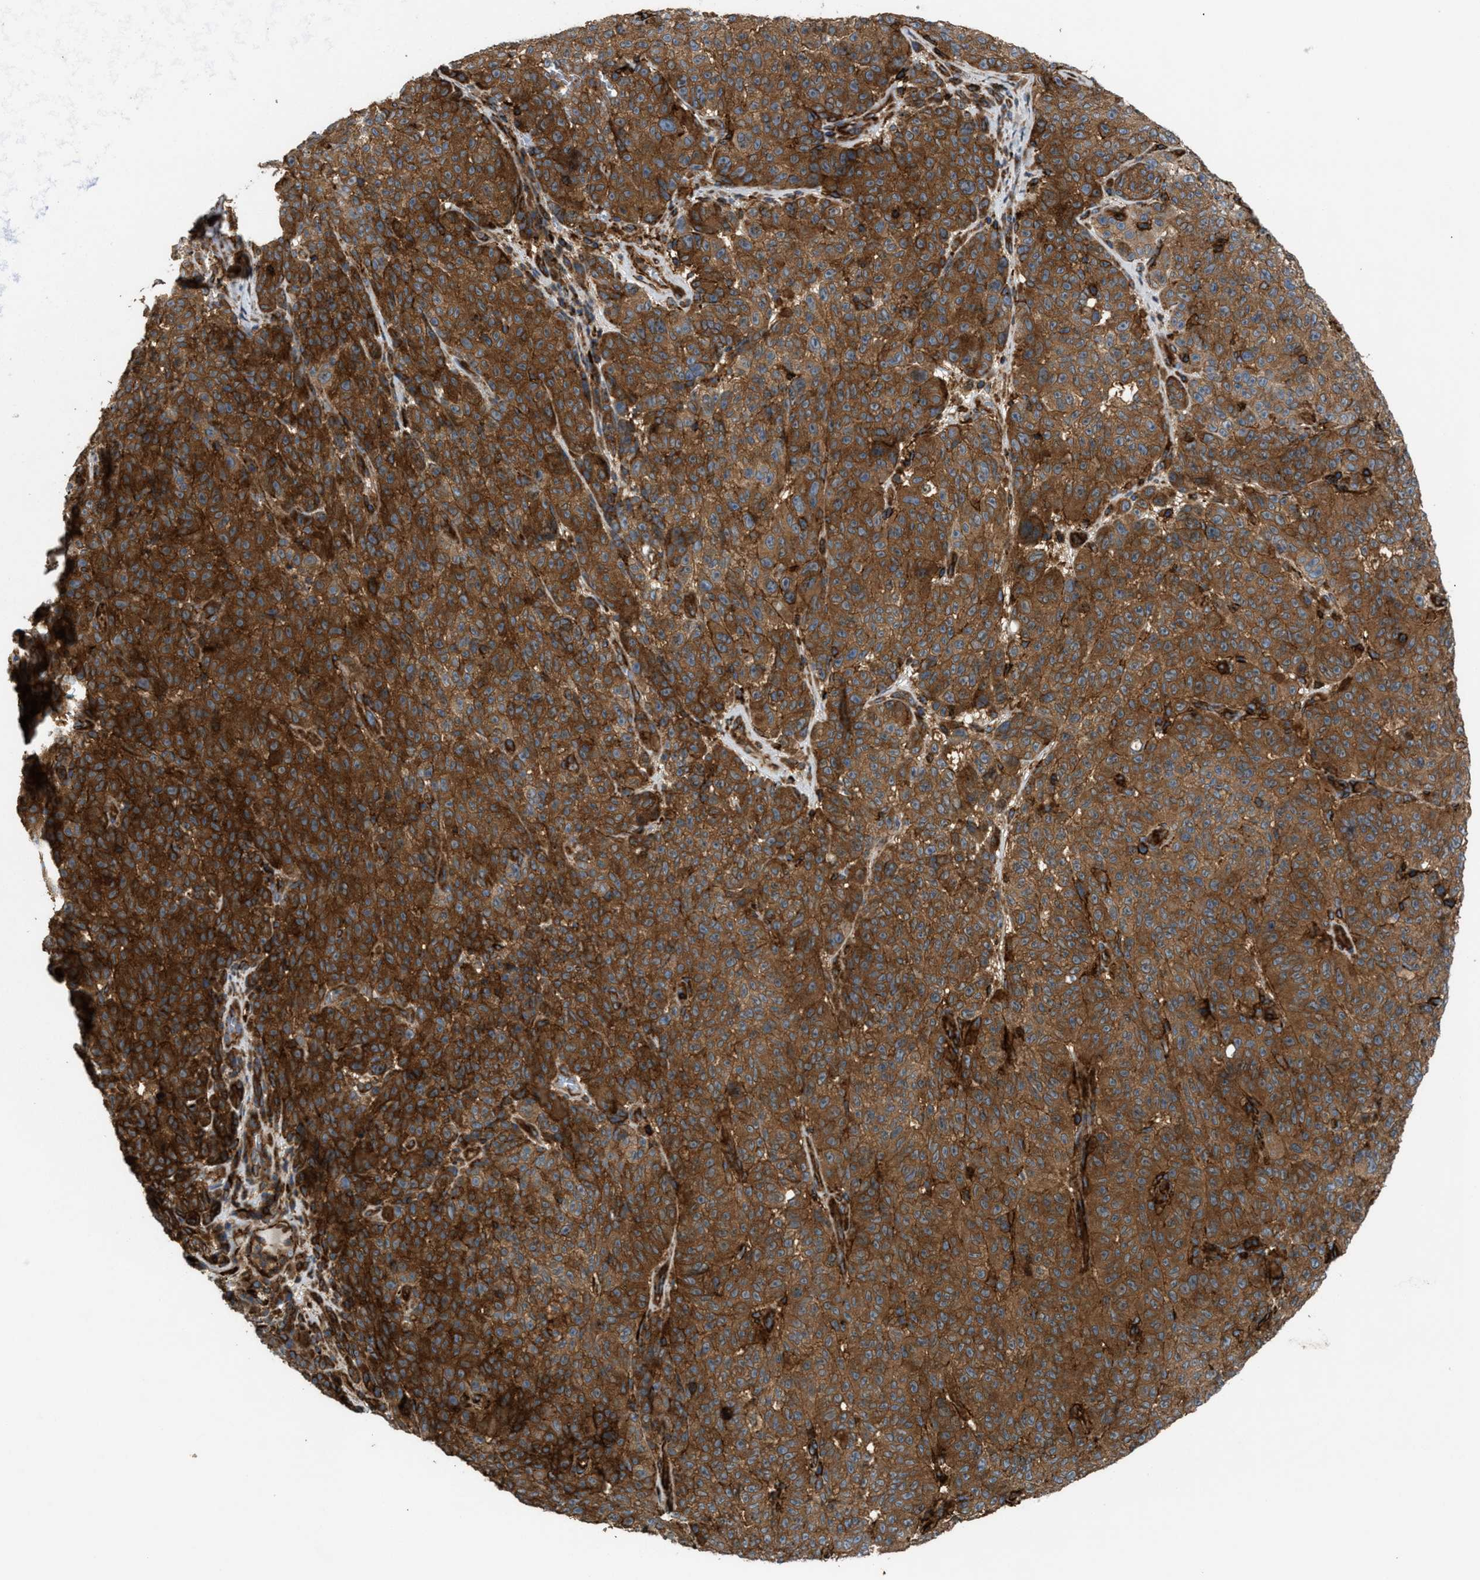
{"staining": {"intensity": "moderate", "quantity": ">75%", "location": "cytoplasmic/membranous"}, "tissue": "melanoma", "cell_type": "Tumor cells", "image_type": "cancer", "snomed": [{"axis": "morphology", "description": "Malignant melanoma, NOS"}, {"axis": "topography", "description": "Skin"}], "caption": "Brown immunohistochemical staining in human malignant melanoma shows moderate cytoplasmic/membranous expression in about >75% of tumor cells.", "gene": "EGLN1", "patient": {"sex": "female", "age": 82}}